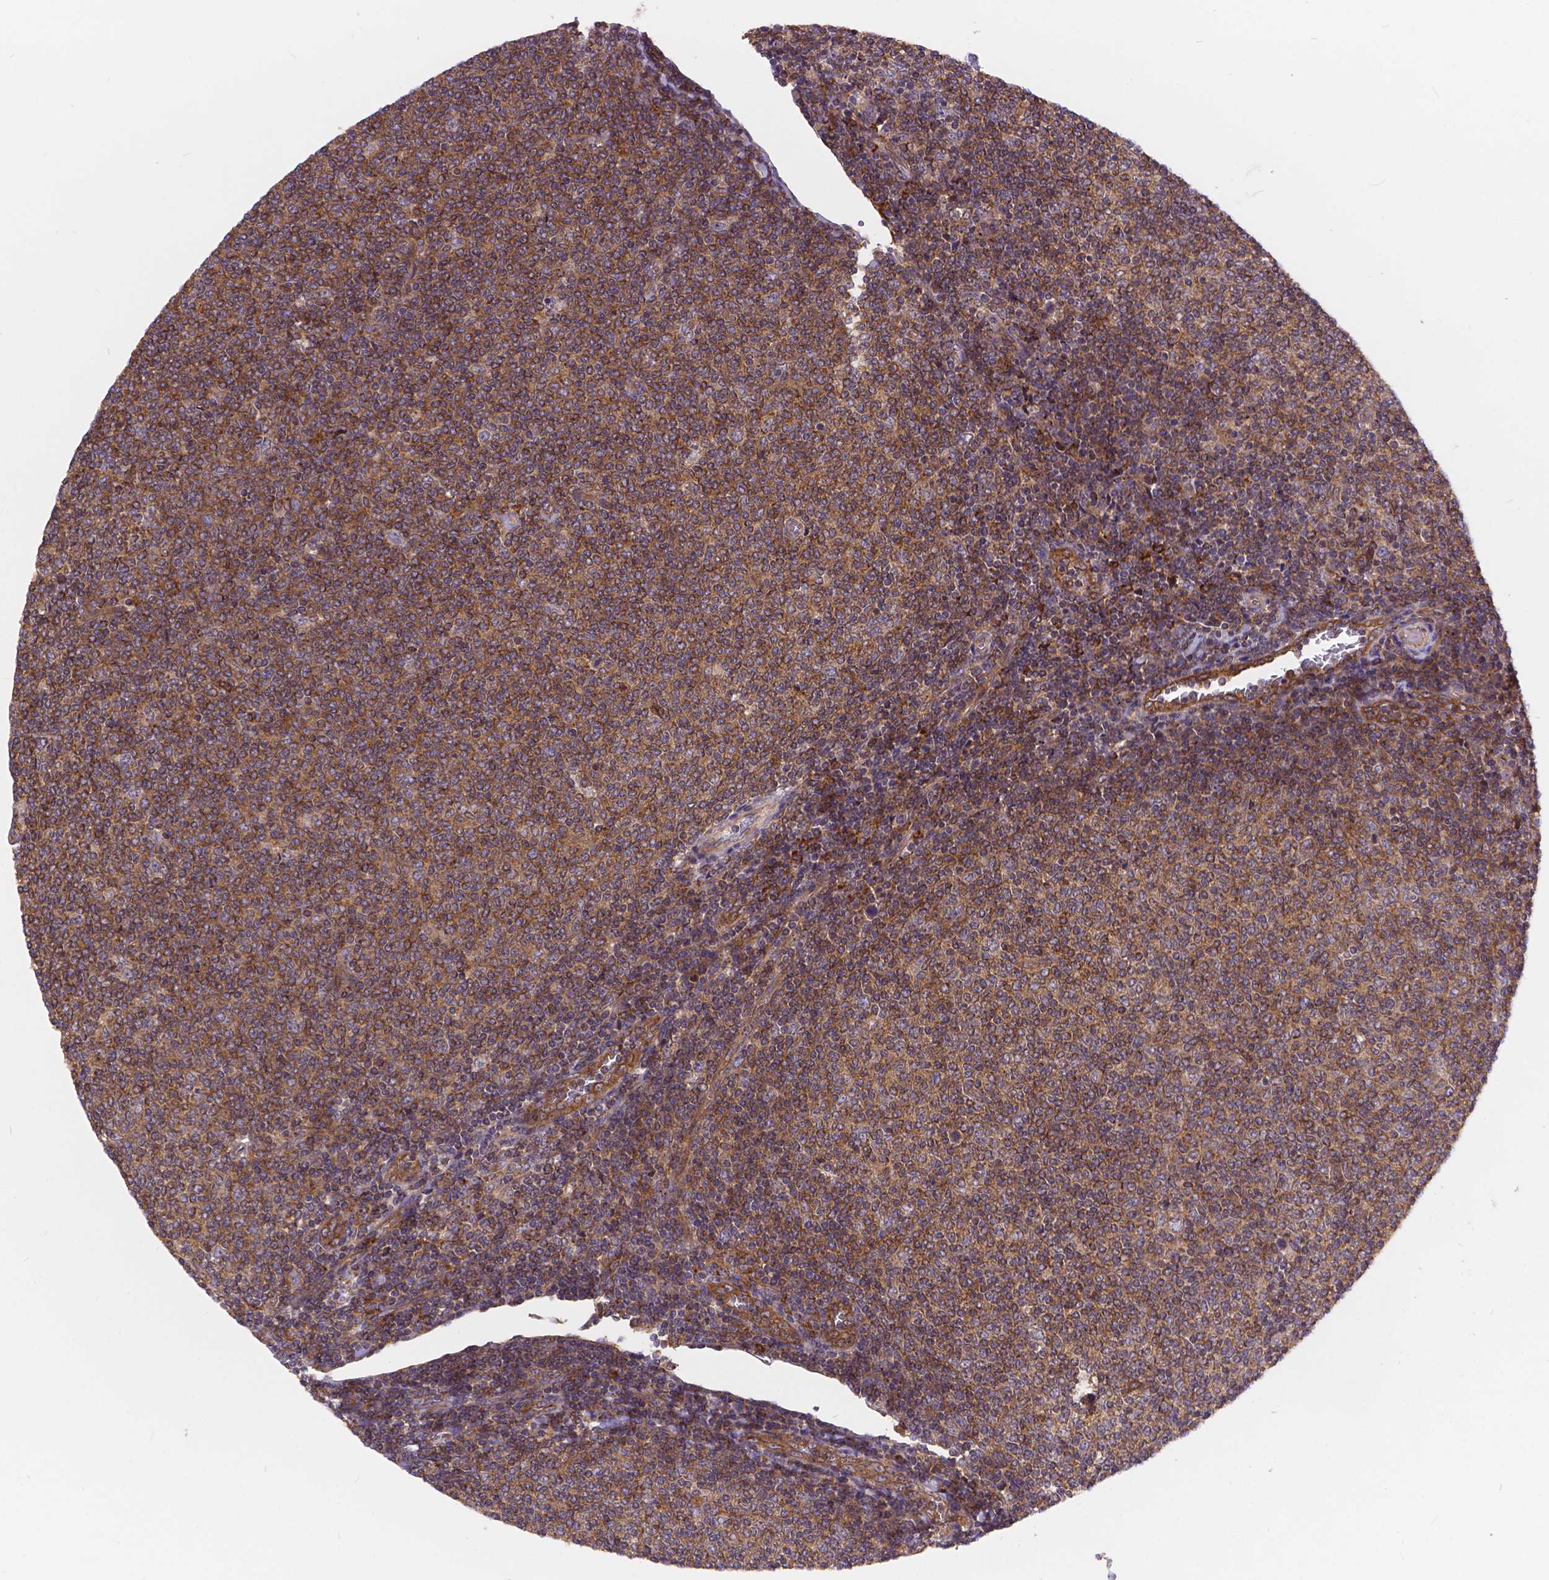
{"staining": {"intensity": "moderate", "quantity": ">75%", "location": "cytoplasmic/membranous"}, "tissue": "lymphoma", "cell_type": "Tumor cells", "image_type": "cancer", "snomed": [{"axis": "morphology", "description": "Malignant lymphoma, non-Hodgkin's type, Low grade"}, {"axis": "topography", "description": "Lymph node"}], "caption": "A medium amount of moderate cytoplasmic/membranous expression is seen in approximately >75% of tumor cells in lymphoma tissue.", "gene": "ARAP1", "patient": {"sex": "male", "age": 52}}